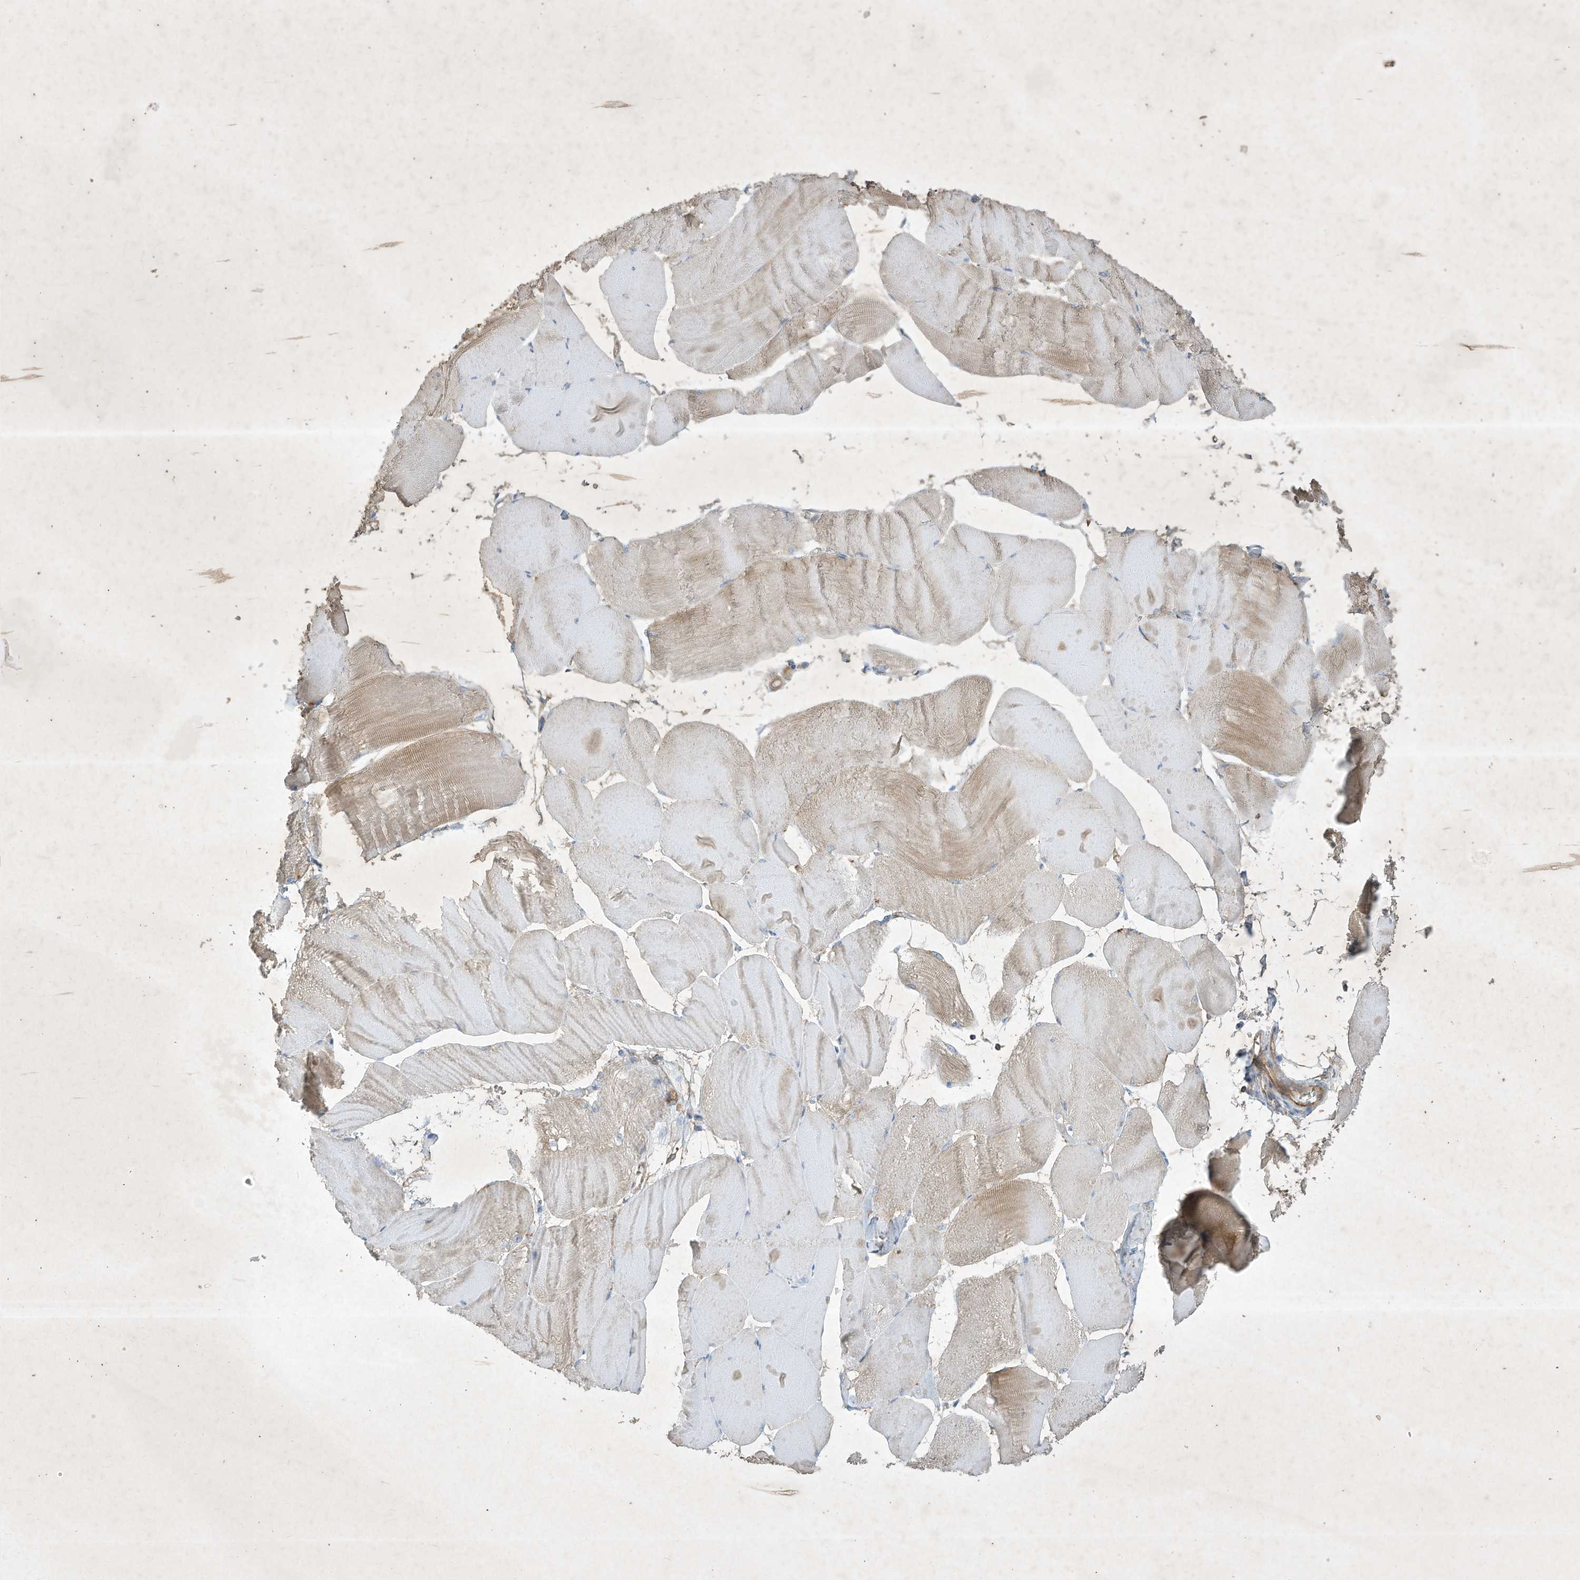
{"staining": {"intensity": "weak", "quantity": "<25%", "location": "cytoplasmic/membranous"}, "tissue": "skeletal muscle", "cell_type": "Myocytes", "image_type": "normal", "snomed": [{"axis": "morphology", "description": "Normal tissue, NOS"}, {"axis": "morphology", "description": "Basal cell carcinoma"}, {"axis": "topography", "description": "Skeletal muscle"}], "caption": "Immunohistochemistry histopathology image of unremarkable human skeletal muscle stained for a protein (brown), which reveals no expression in myocytes.", "gene": "SYNJ2", "patient": {"sex": "female", "age": 64}}